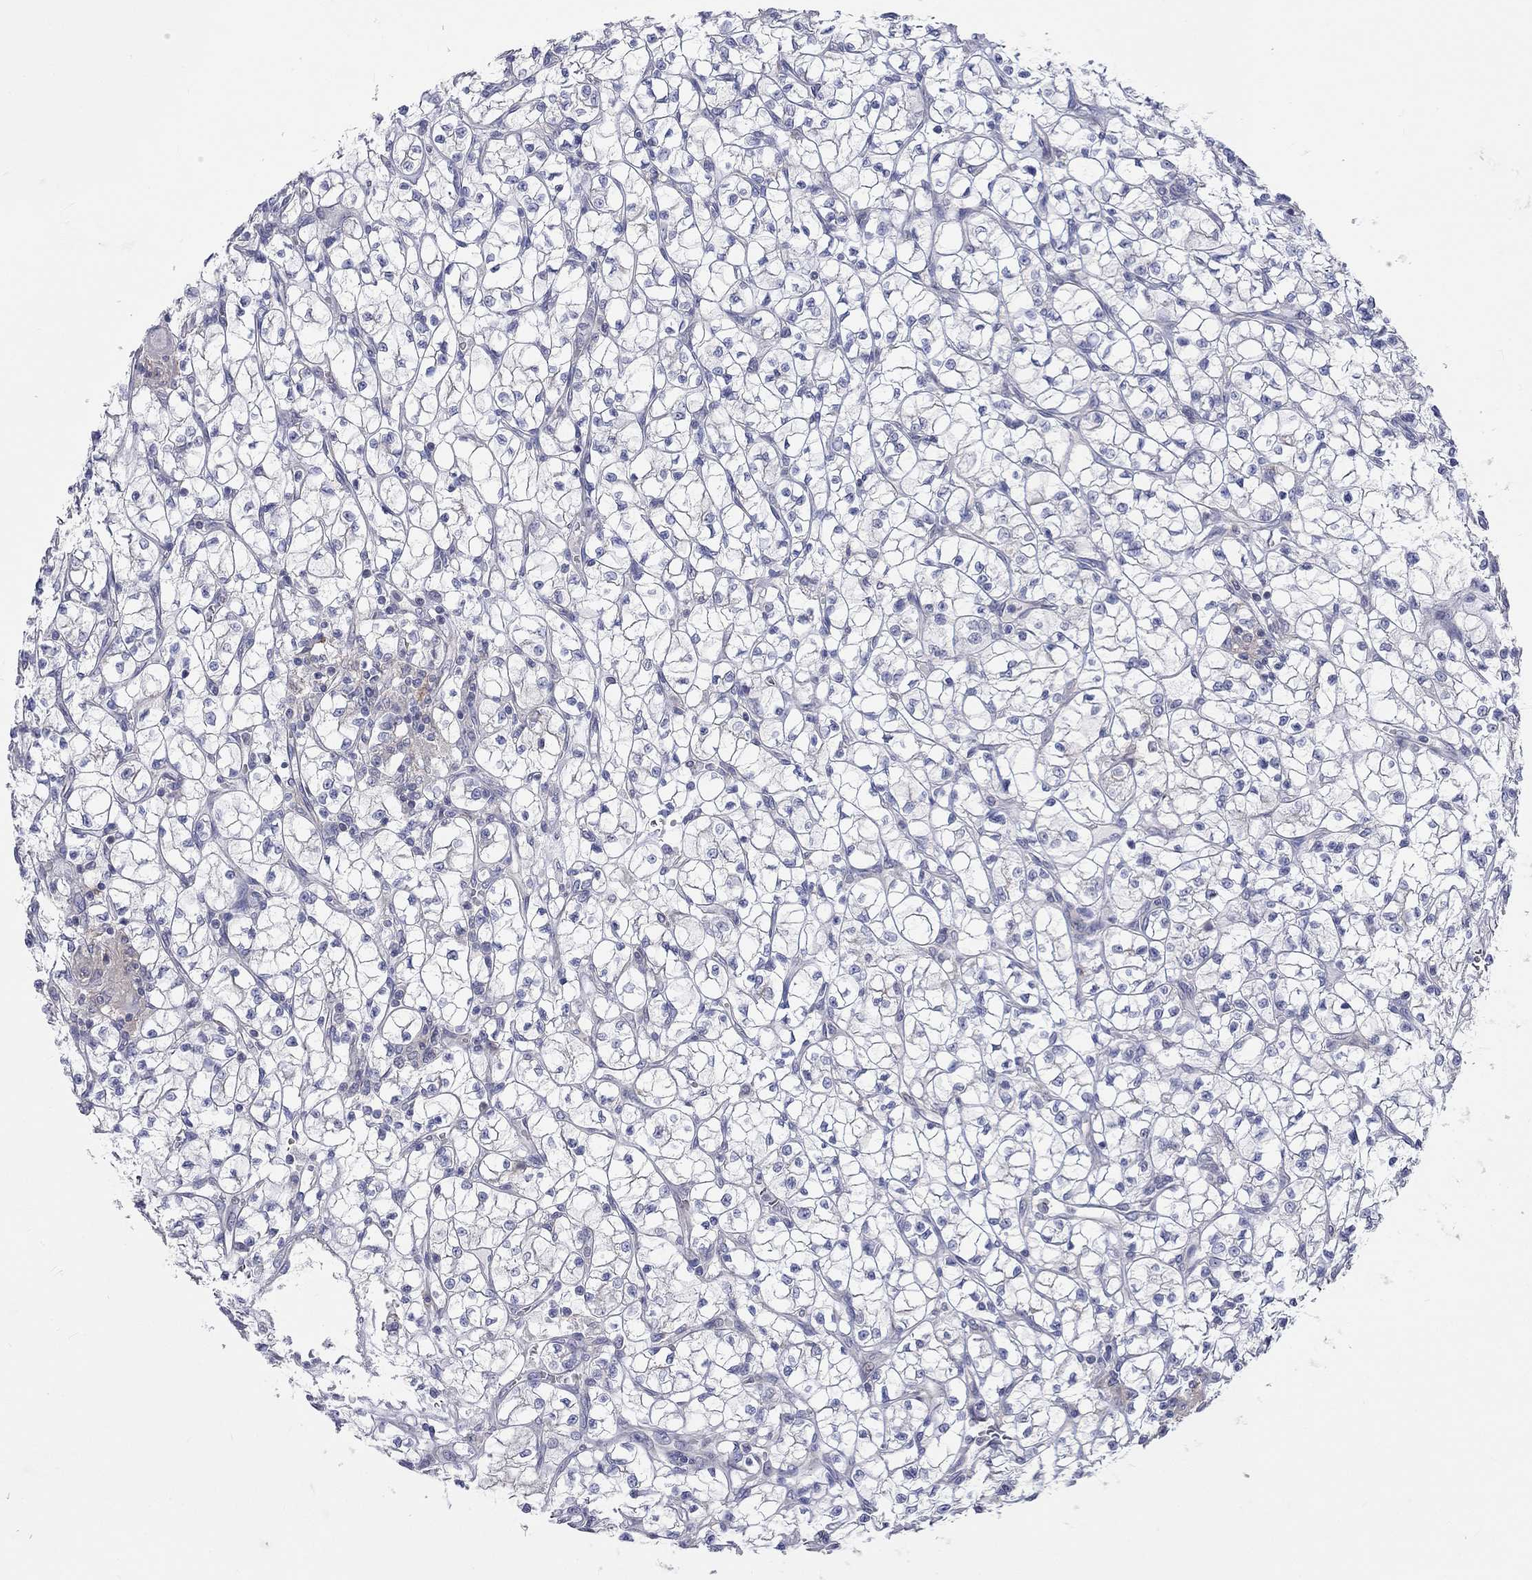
{"staining": {"intensity": "negative", "quantity": "none", "location": "none"}, "tissue": "renal cancer", "cell_type": "Tumor cells", "image_type": "cancer", "snomed": [{"axis": "morphology", "description": "Adenocarcinoma, NOS"}, {"axis": "topography", "description": "Kidney"}], "caption": "Tumor cells show no significant expression in adenocarcinoma (renal).", "gene": "PCDHGA10", "patient": {"sex": "female", "age": 64}}